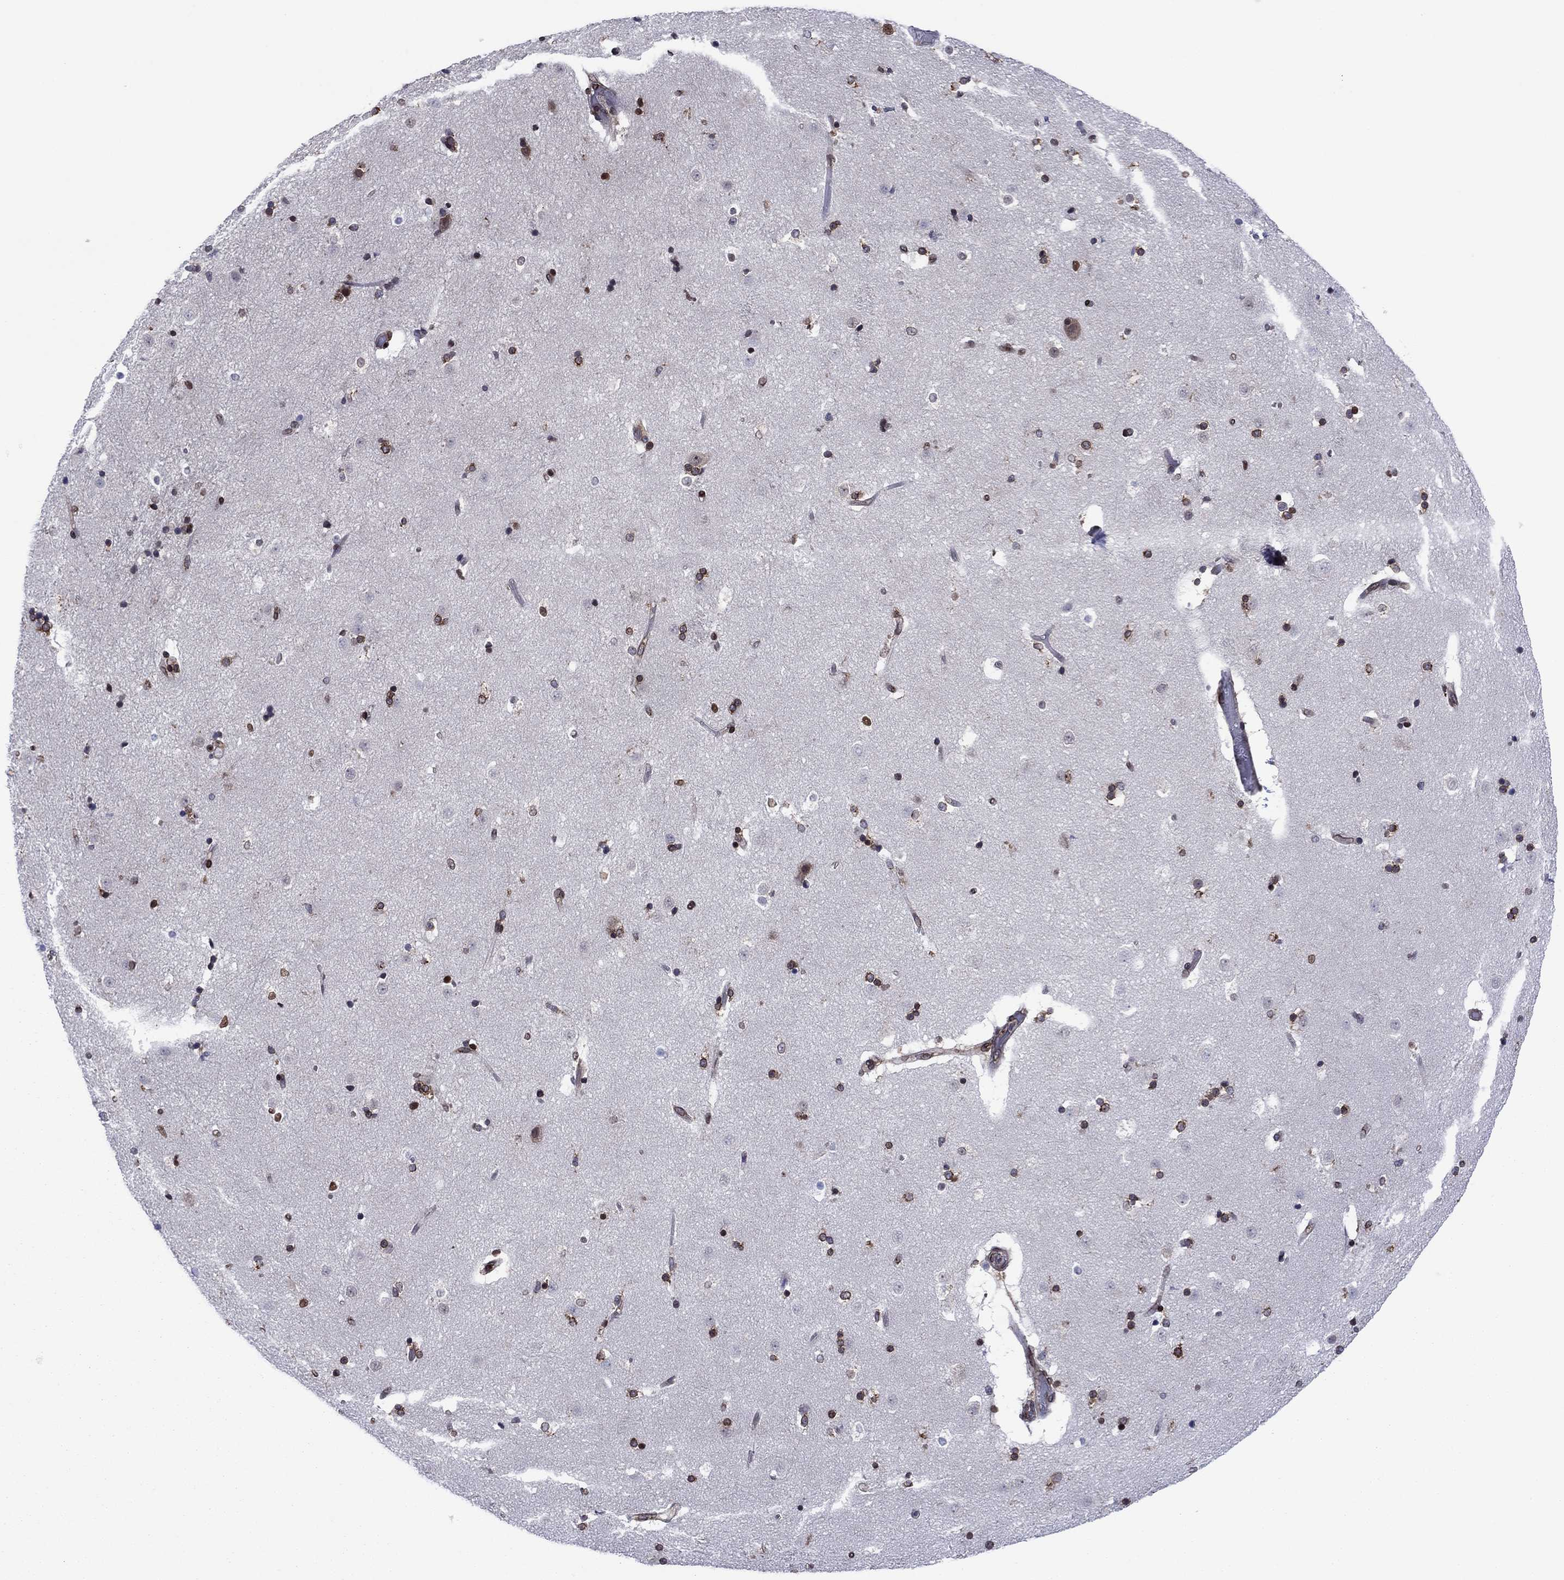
{"staining": {"intensity": "strong", "quantity": "25%-75%", "location": "cytoplasmic/membranous,nuclear"}, "tissue": "caudate", "cell_type": "Glial cells", "image_type": "normal", "snomed": [{"axis": "morphology", "description": "Normal tissue, NOS"}, {"axis": "topography", "description": "Lateral ventricle wall"}], "caption": "Immunohistochemistry (IHC) (DAB) staining of benign caudate reveals strong cytoplasmic/membranous,nuclear protein staining in about 25%-75% of glial cells.", "gene": "YBX1", "patient": {"sex": "male", "age": 51}}